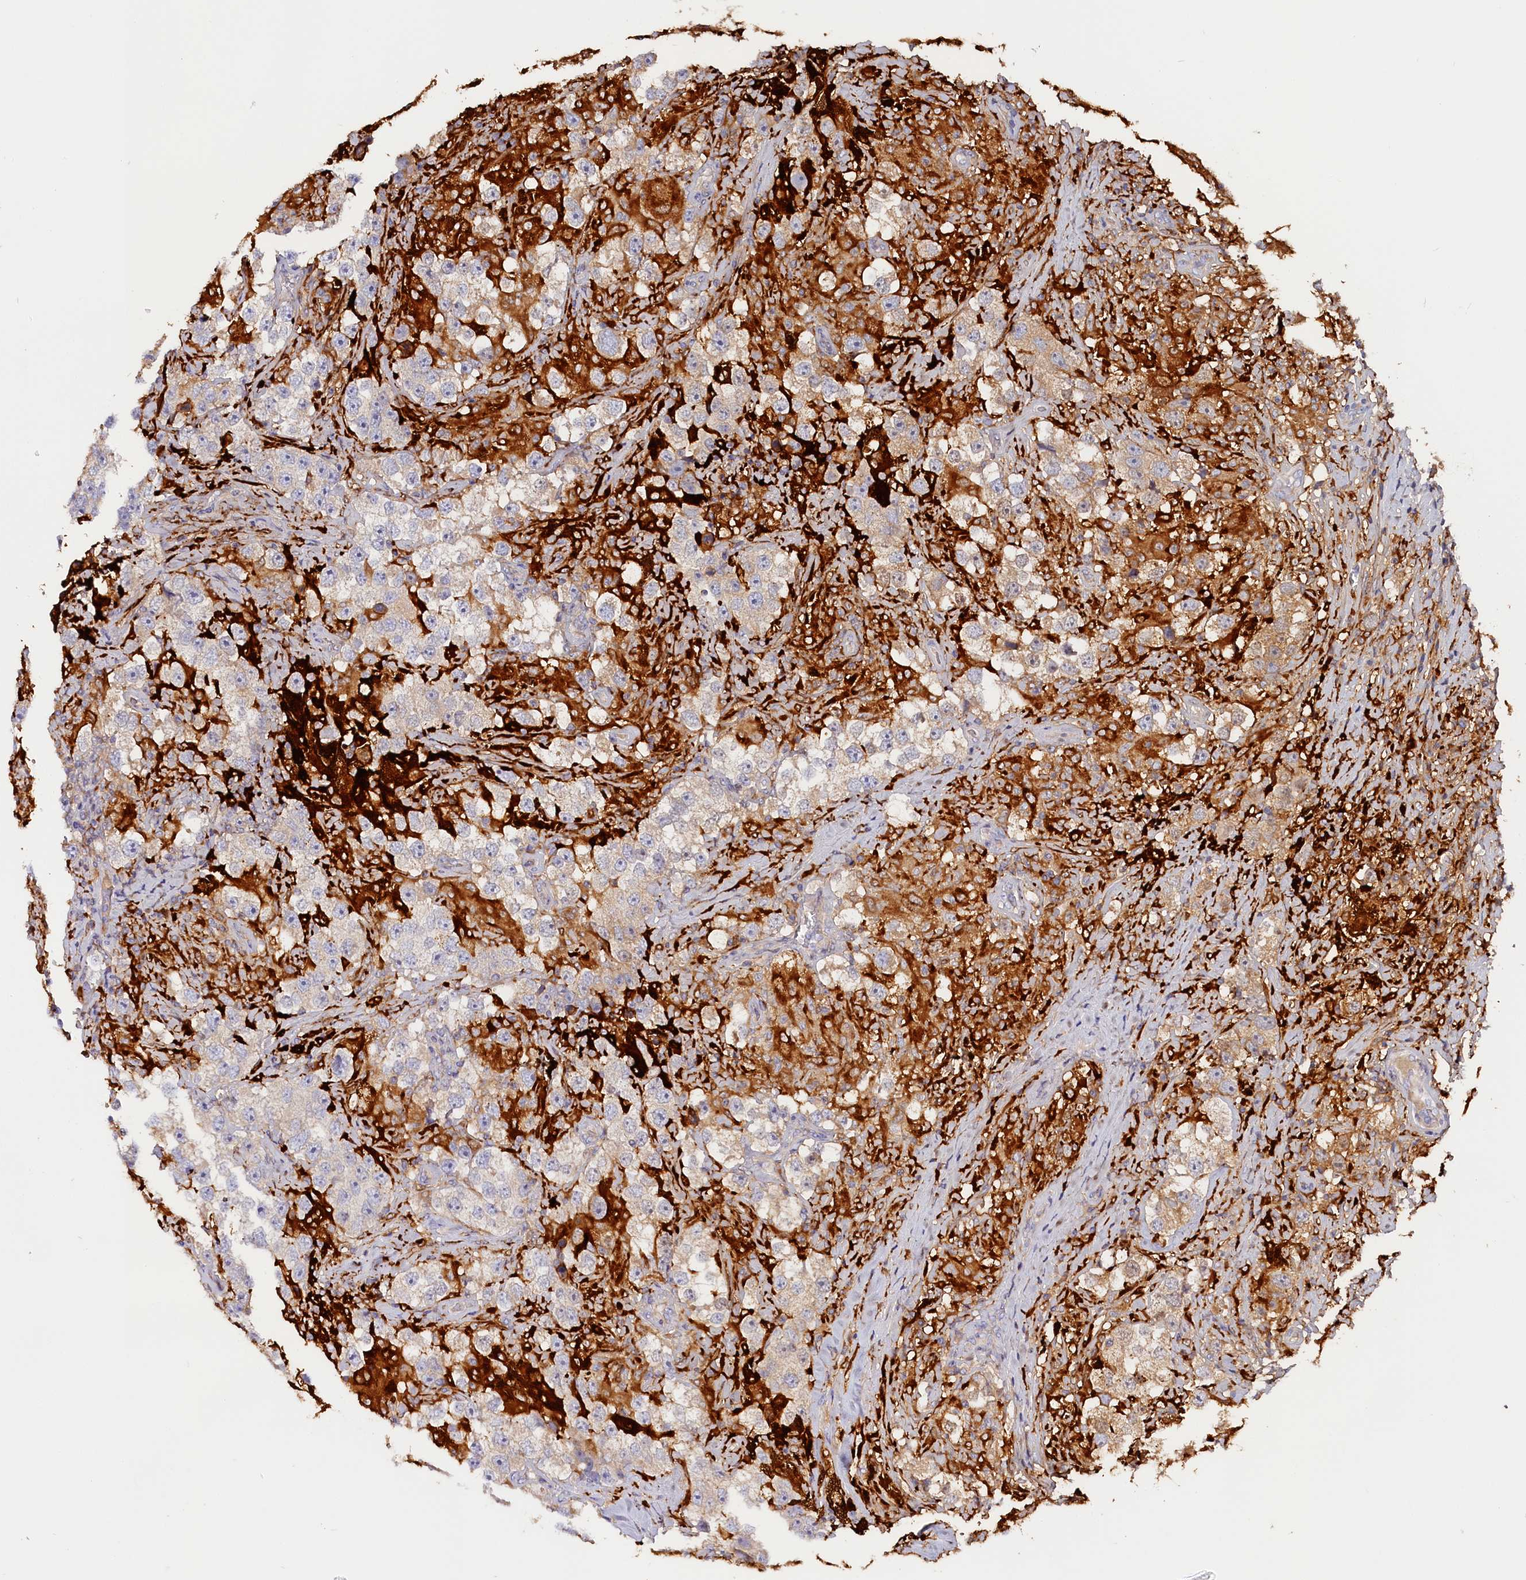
{"staining": {"intensity": "negative", "quantity": "none", "location": "none"}, "tissue": "testis cancer", "cell_type": "Tumor cells", "image_type": "cancer", "snomed": [{"axis": "morphology", "description": "Seminoma, NOS"}, {"axis": "topography", "description": "Testis"}], "caption": "The micrograph displays no significant staining in tumor cells of testis cancer (seminoma).", "gene": "KATNB1", "patient": {"sex": "male", "age": 46}}